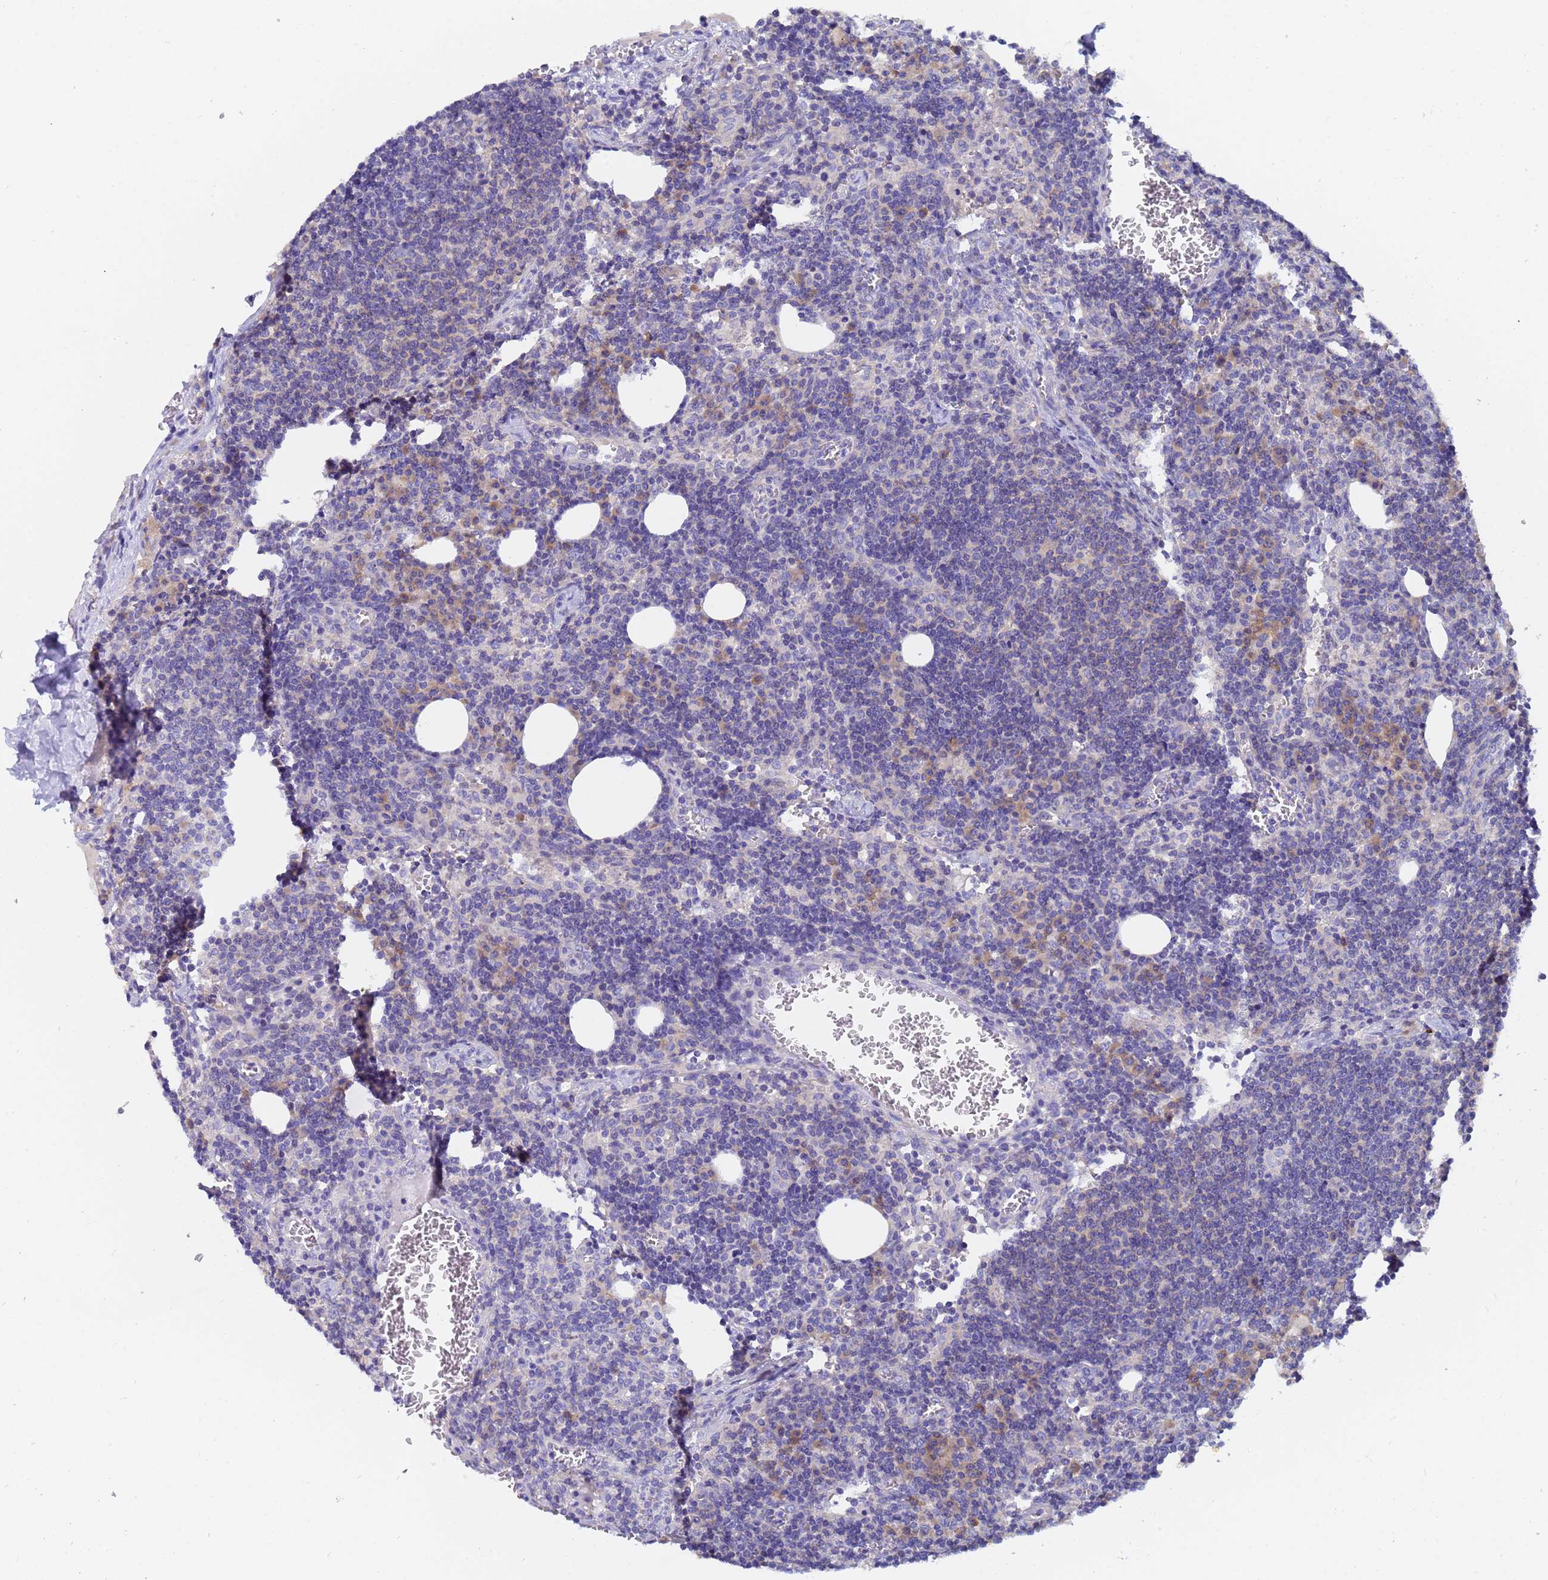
{"staining": {"intensity": "negative", "quantity": "none", "location": "none"}, "tissue": "lymph node", "cell_type": "Germinal center cells", "image_type": "normal", "snomed": [{"axis": "morphology", "description": "Normal tissue, NOS"}, {"axis": "topography", "description": "Lymph node"}], "caption": "DAB immunohistochemical staining of normal lymph node demonstrates no significant expression in germinal center cells.", "gene": "UBE2O", "patient": {"sex": "female", "age": 27}}